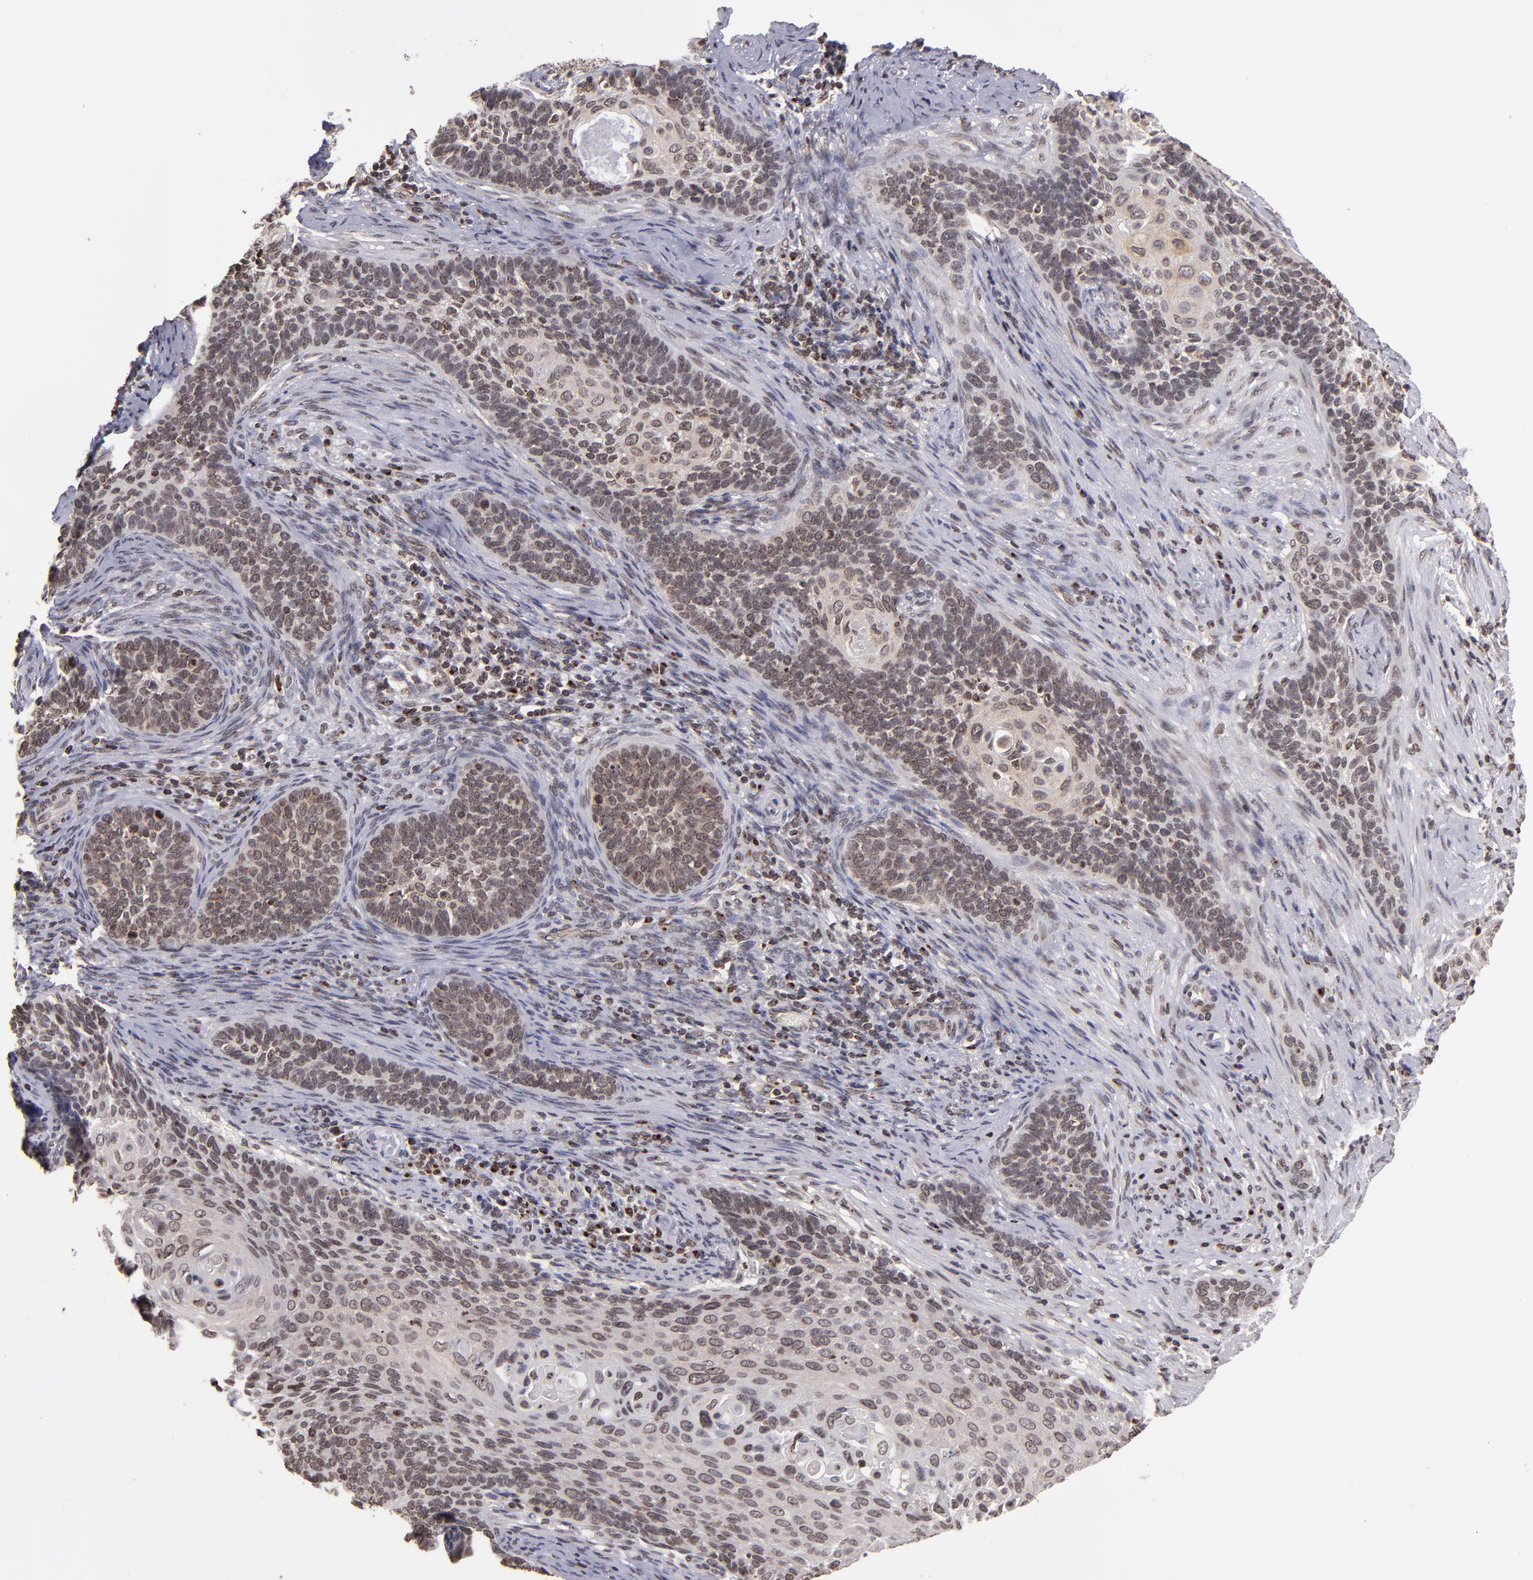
{"staining": {"intensity": "moderate", "quantity": ">75%", "location": "cytoplasmic/membranous,nuclear"}, "tissue": "cervical cancer", "cell_type": "Tumor cells", "image_type": "cancer", "snomed": [{"axis": "morphology", "description": "Squamous cell carcinoma, NOS"}, {"axis": "topography", "description": "Cervix"}], "caption": "Protein expression analysis of human cervical cancer (squamous cell carcinoma) reveals moderate cytoplasmic/membranous and nuclear expression in about >75% of tumor cells.", "gene": "CSDC2", "patient": {"sex": "female", "age": 33}}